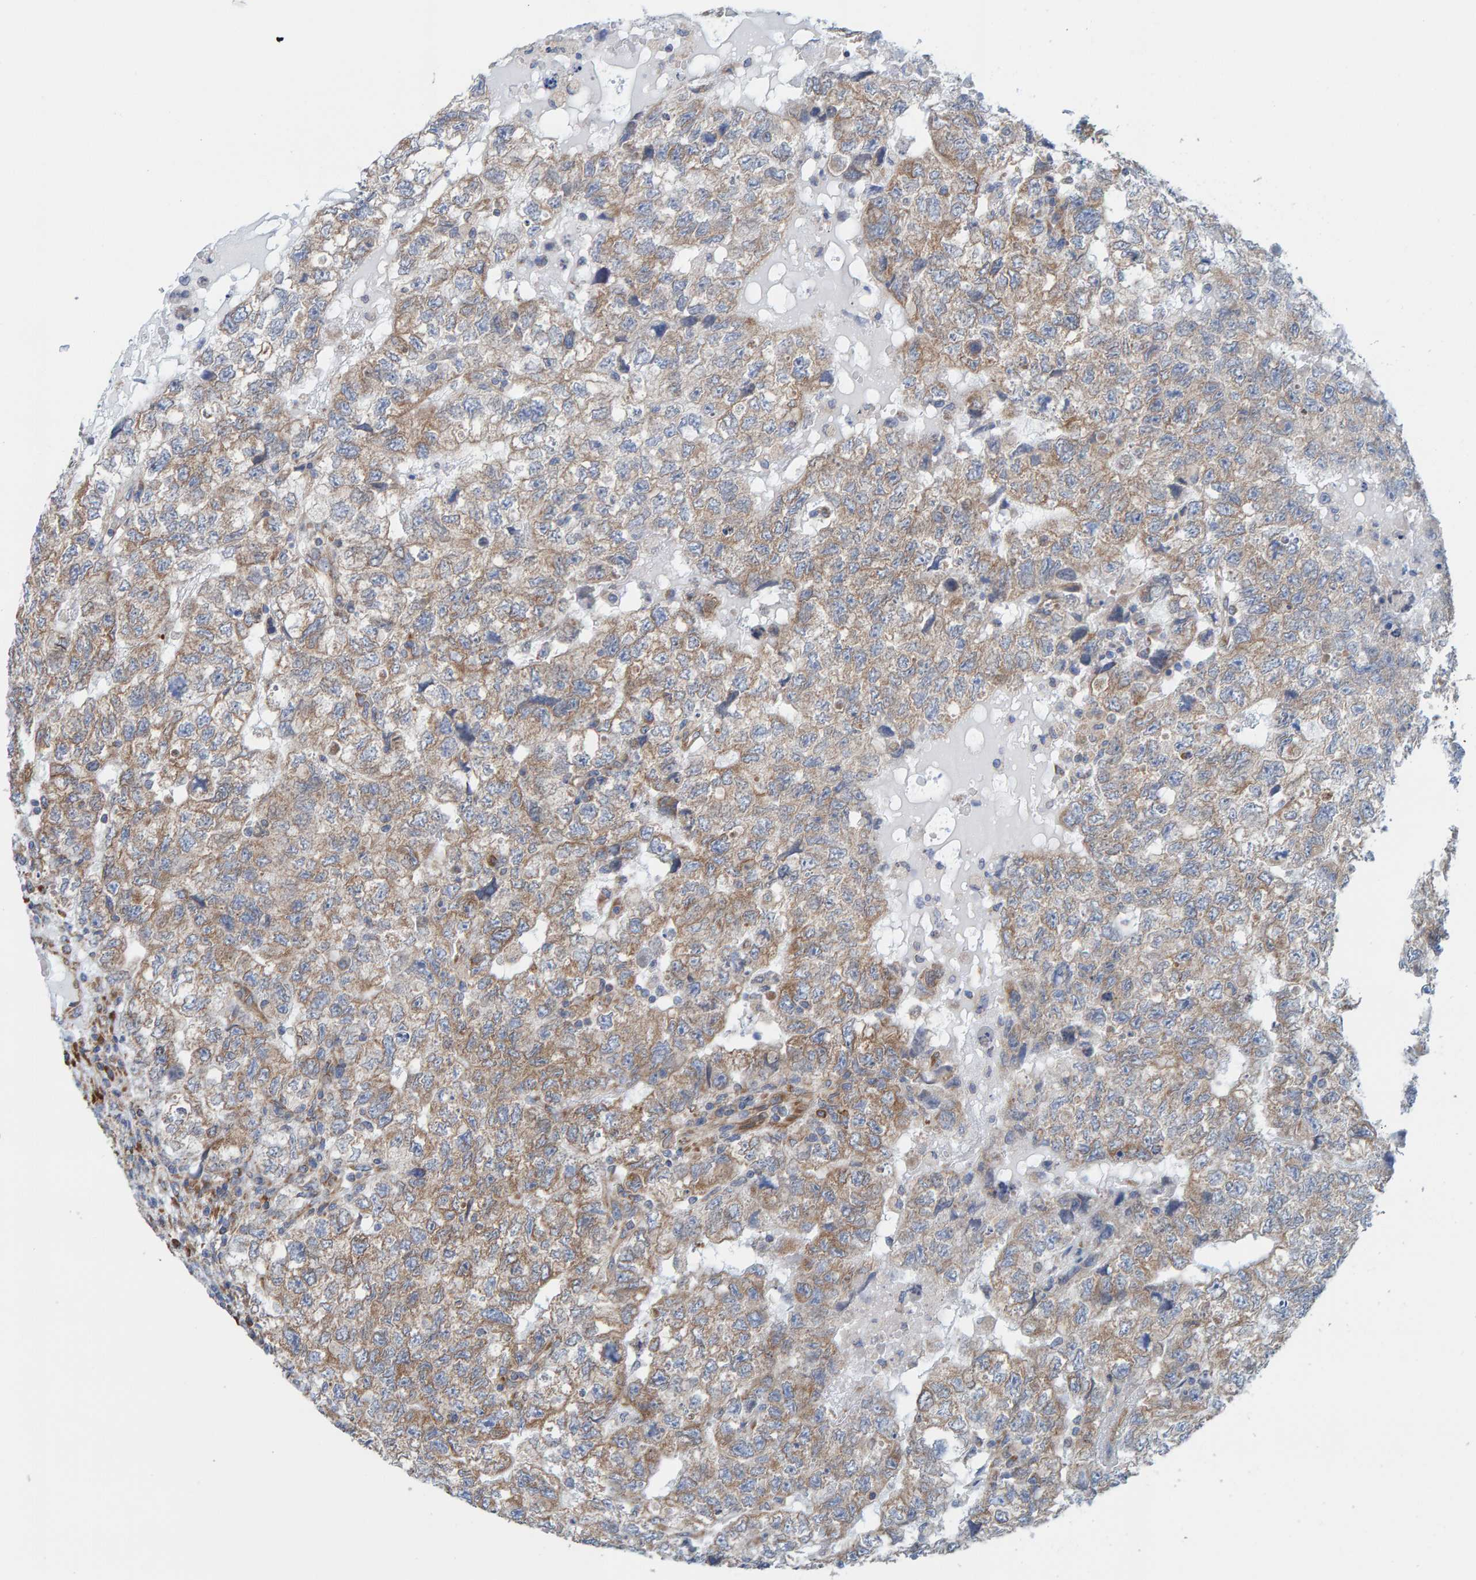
{"staining": {"intensity": "weak", "quantity": ">75%", "location": "cytoplasmic/membranous"}, "tissue": "testis cancer", "cell_type": "Tumor cells", "image_type": "cancer", "snomed": [{"axis": "morphology", "description": "Carcinoma, Embryonal, NOS"}, {"axis": "topography", "description": "Testis"}], "caption": "Protein positivity by immunohistochemistry exhibits weak cytoplasmic/membranous staining in about >75% of tumor cells in testis cancer.", "gene": "CDK5RAP3", "patient": {"sex": "male", "age": 36}}